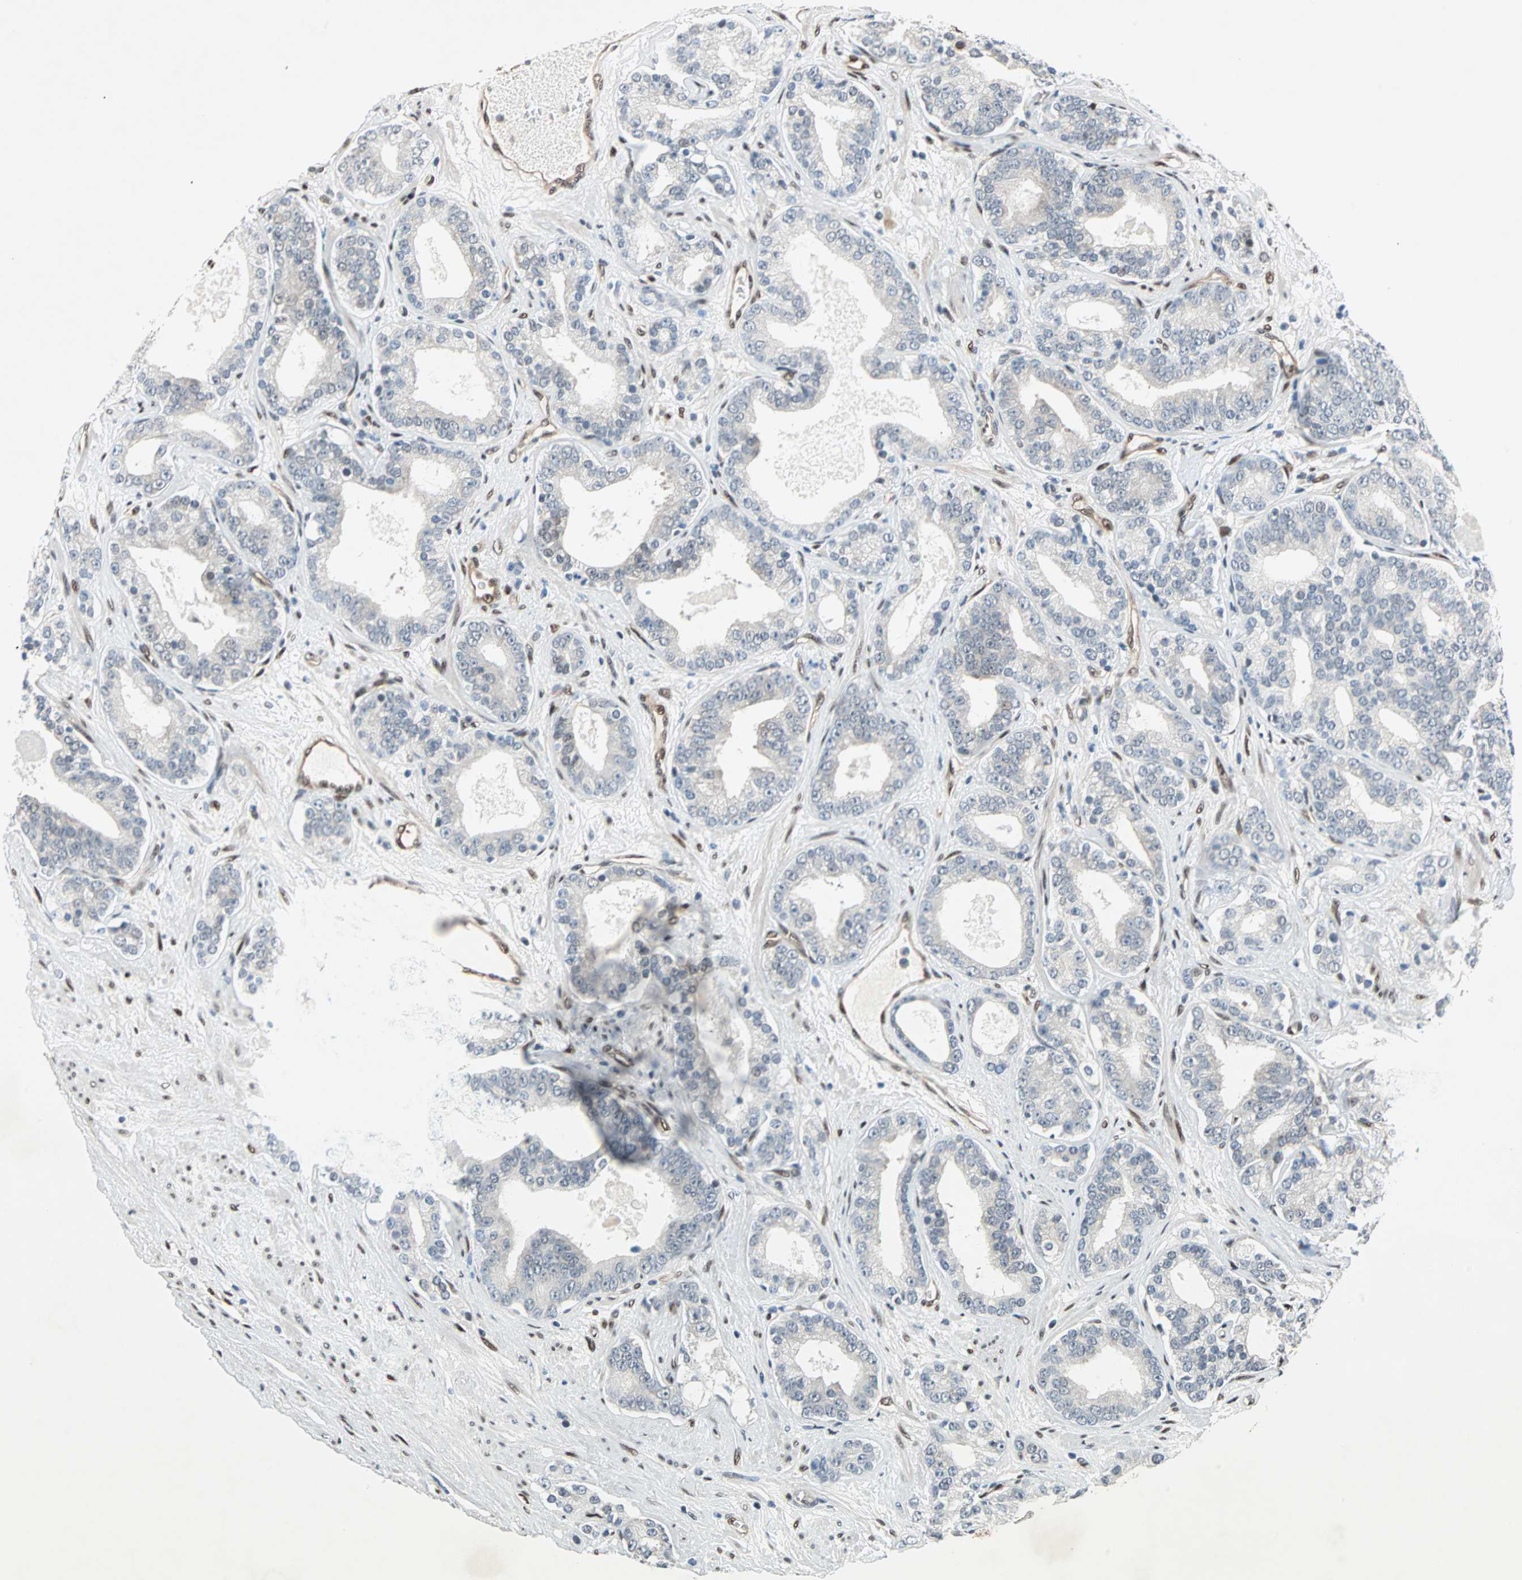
{"staining": {"intensity": "negative", "quantity": "none", "location": "none"}, "tissue": "prostate cancer", "cell_type": "Tumor cells", "image_type": "cancer", "snomed": [{"axis": "morphology", "description": "Adenocarcinoma, Low grade"}, {"axis": "topography", "description": "Prostate"}], "caption": "This is a image of IHC staining of prostate low-grade adenocarcinoma, which shows no positivity in tumor cells. (Brightfield microscopy of DAB IHC at high magnification).", "gene": "WWTR1", "patient": {"sex": "male", "age": 63}}